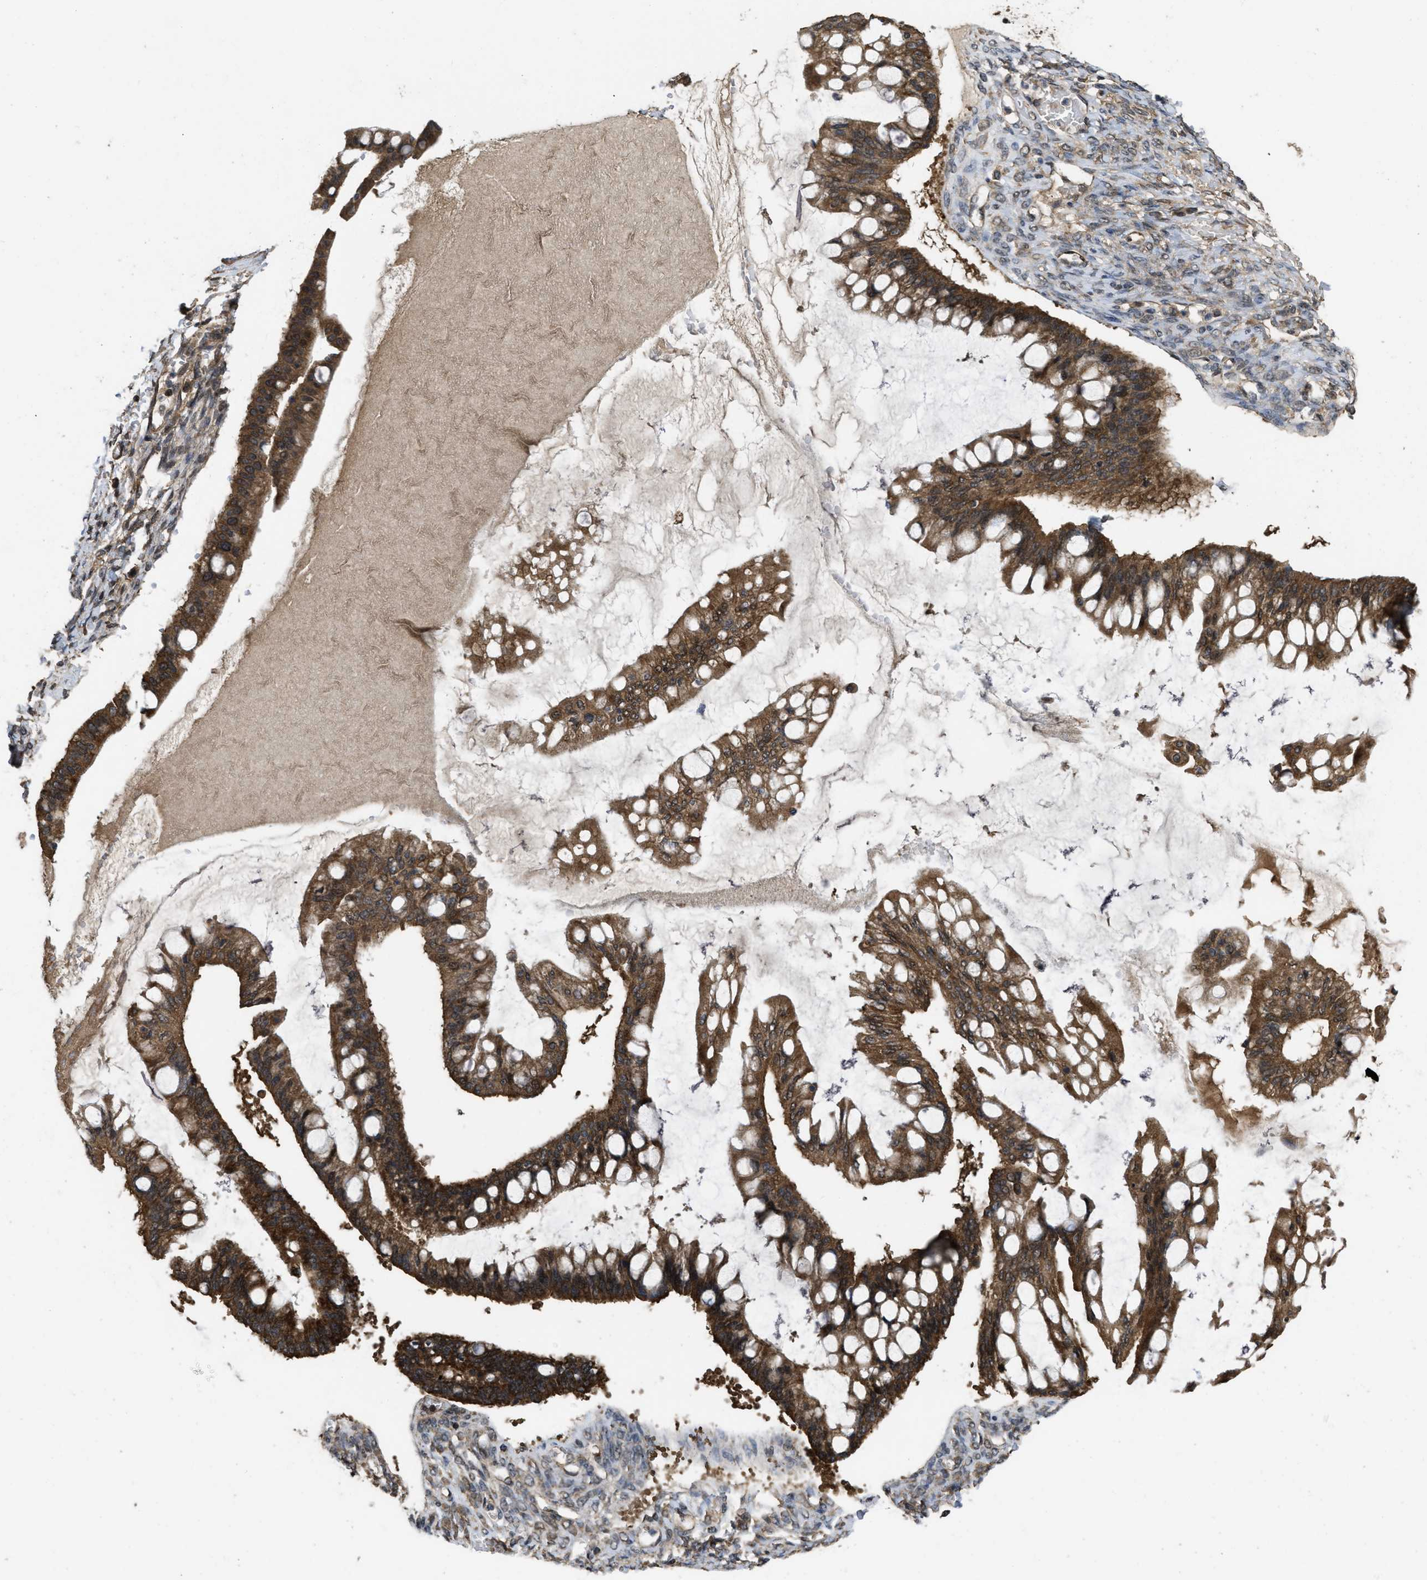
{"staining": {"intensity": "strong", "quantity": ">75%", "location": "cytoplasmic/membranous"}, "tissue": "ovarian cancer", "cell_type": "Tumor cells", "image_type": "cancer", "snomed": [{"axis": "morphology", "description": "Cystadenocarcinoma, mucinous, NOS"}, {"axis": "topography", "description": "Ovary"}], "caption": "Immunohistochemical staining of ovarian mucinous cystadenocarcinoma reveals high levels of strong cytoplasmic/membranous protein positivity in about >75% of tumor cells.", "gene": "FZD6", "patient": {"sex": "female", "age": 73}}